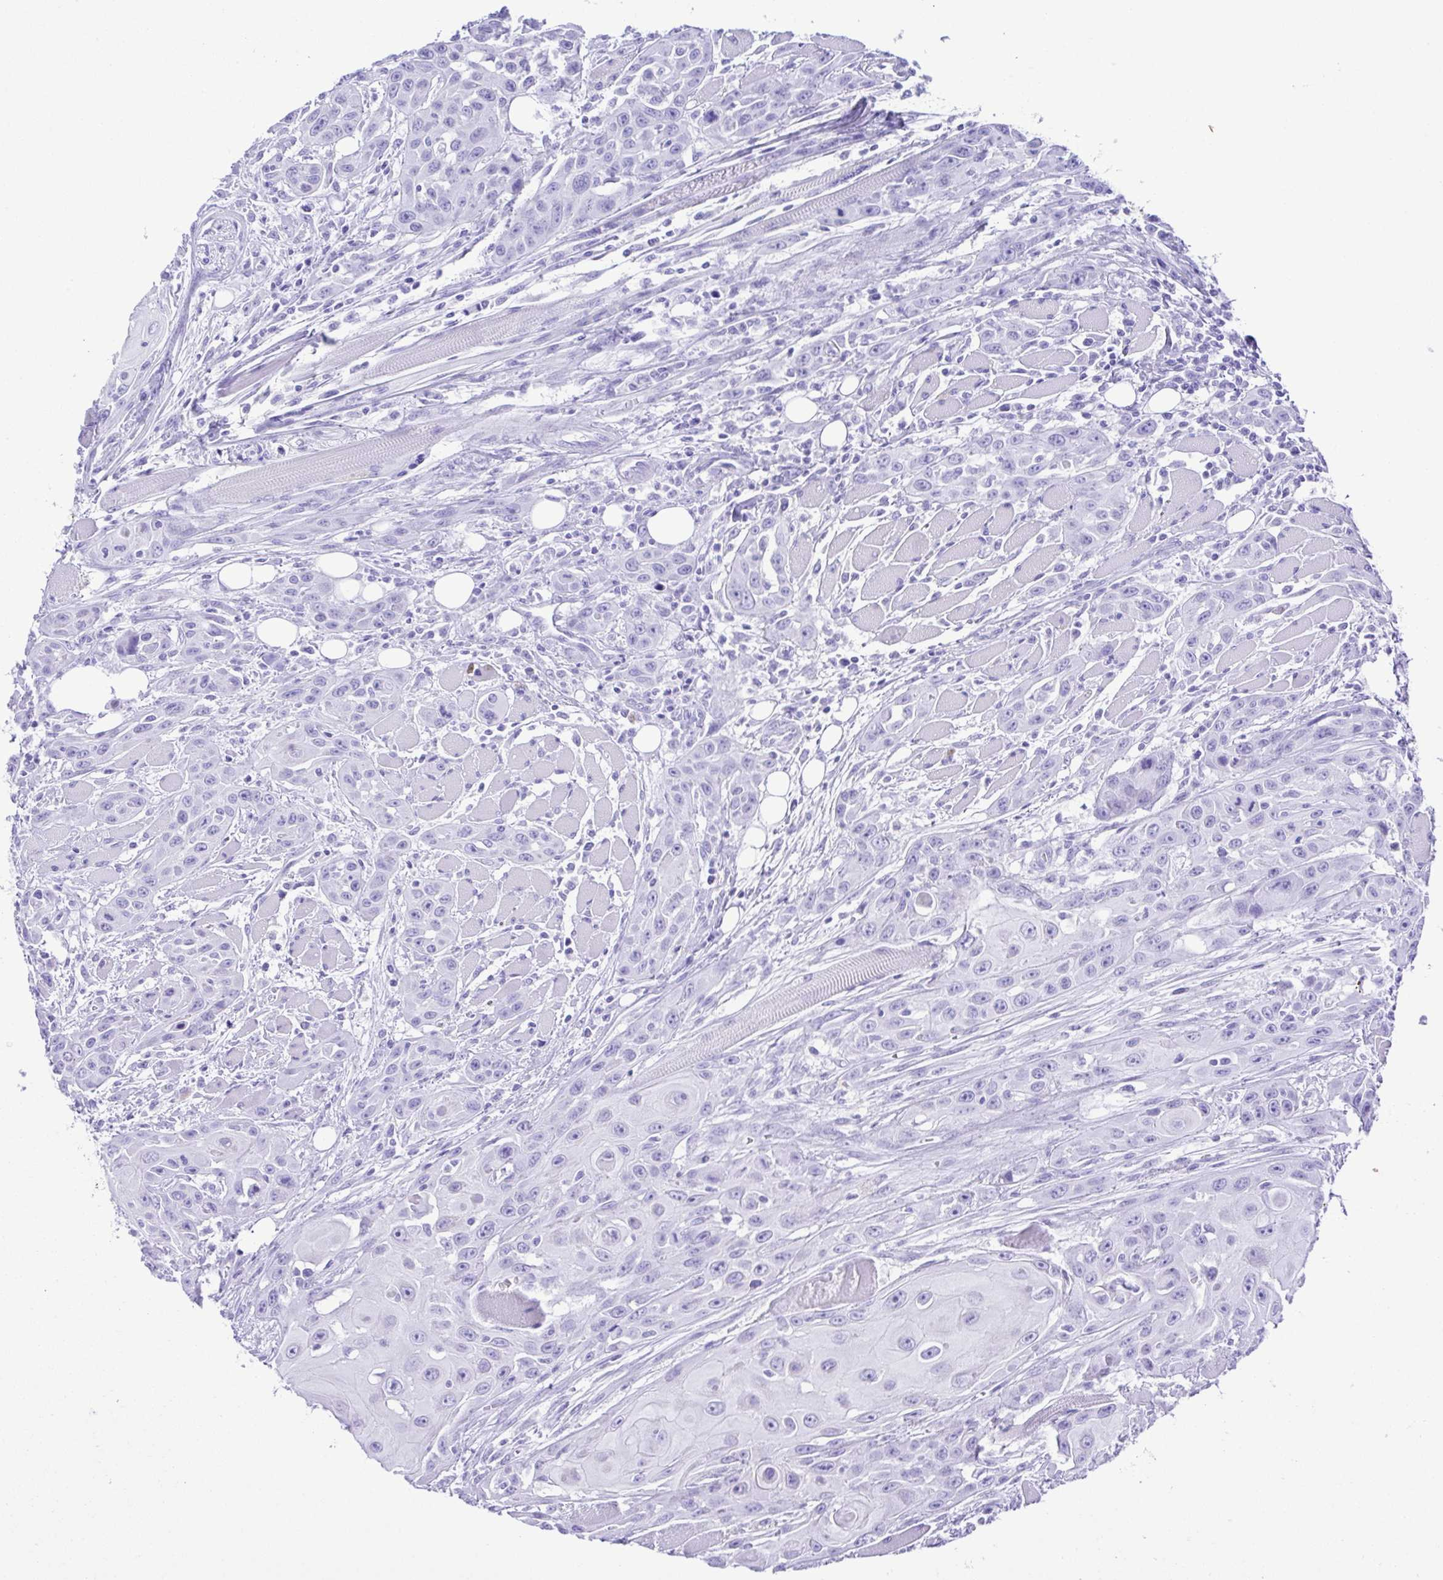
{"staining": {"intensity": "negative", "quantity": "none", "location": "none"}, "tissue": "head and neck cancer", "cell_type": "Tumor cells", "image_type": "cancer", "snomed": [{"axis": "morphology", "description": "Squamous cell carcinoma, NOS"}, {"axis": "topography", "description": "Head-Neck"}], "caption": "Squamous cell carcinoma (head and neck) was stained to show a protein in brown. There is no significant positivity in tumor cells. The staining is performed using DAB brown chromogen with nuclei counter-stained in using hematoxylin.", "gene": "ERP27", "patient": {"sex": "female", "age": 80}}